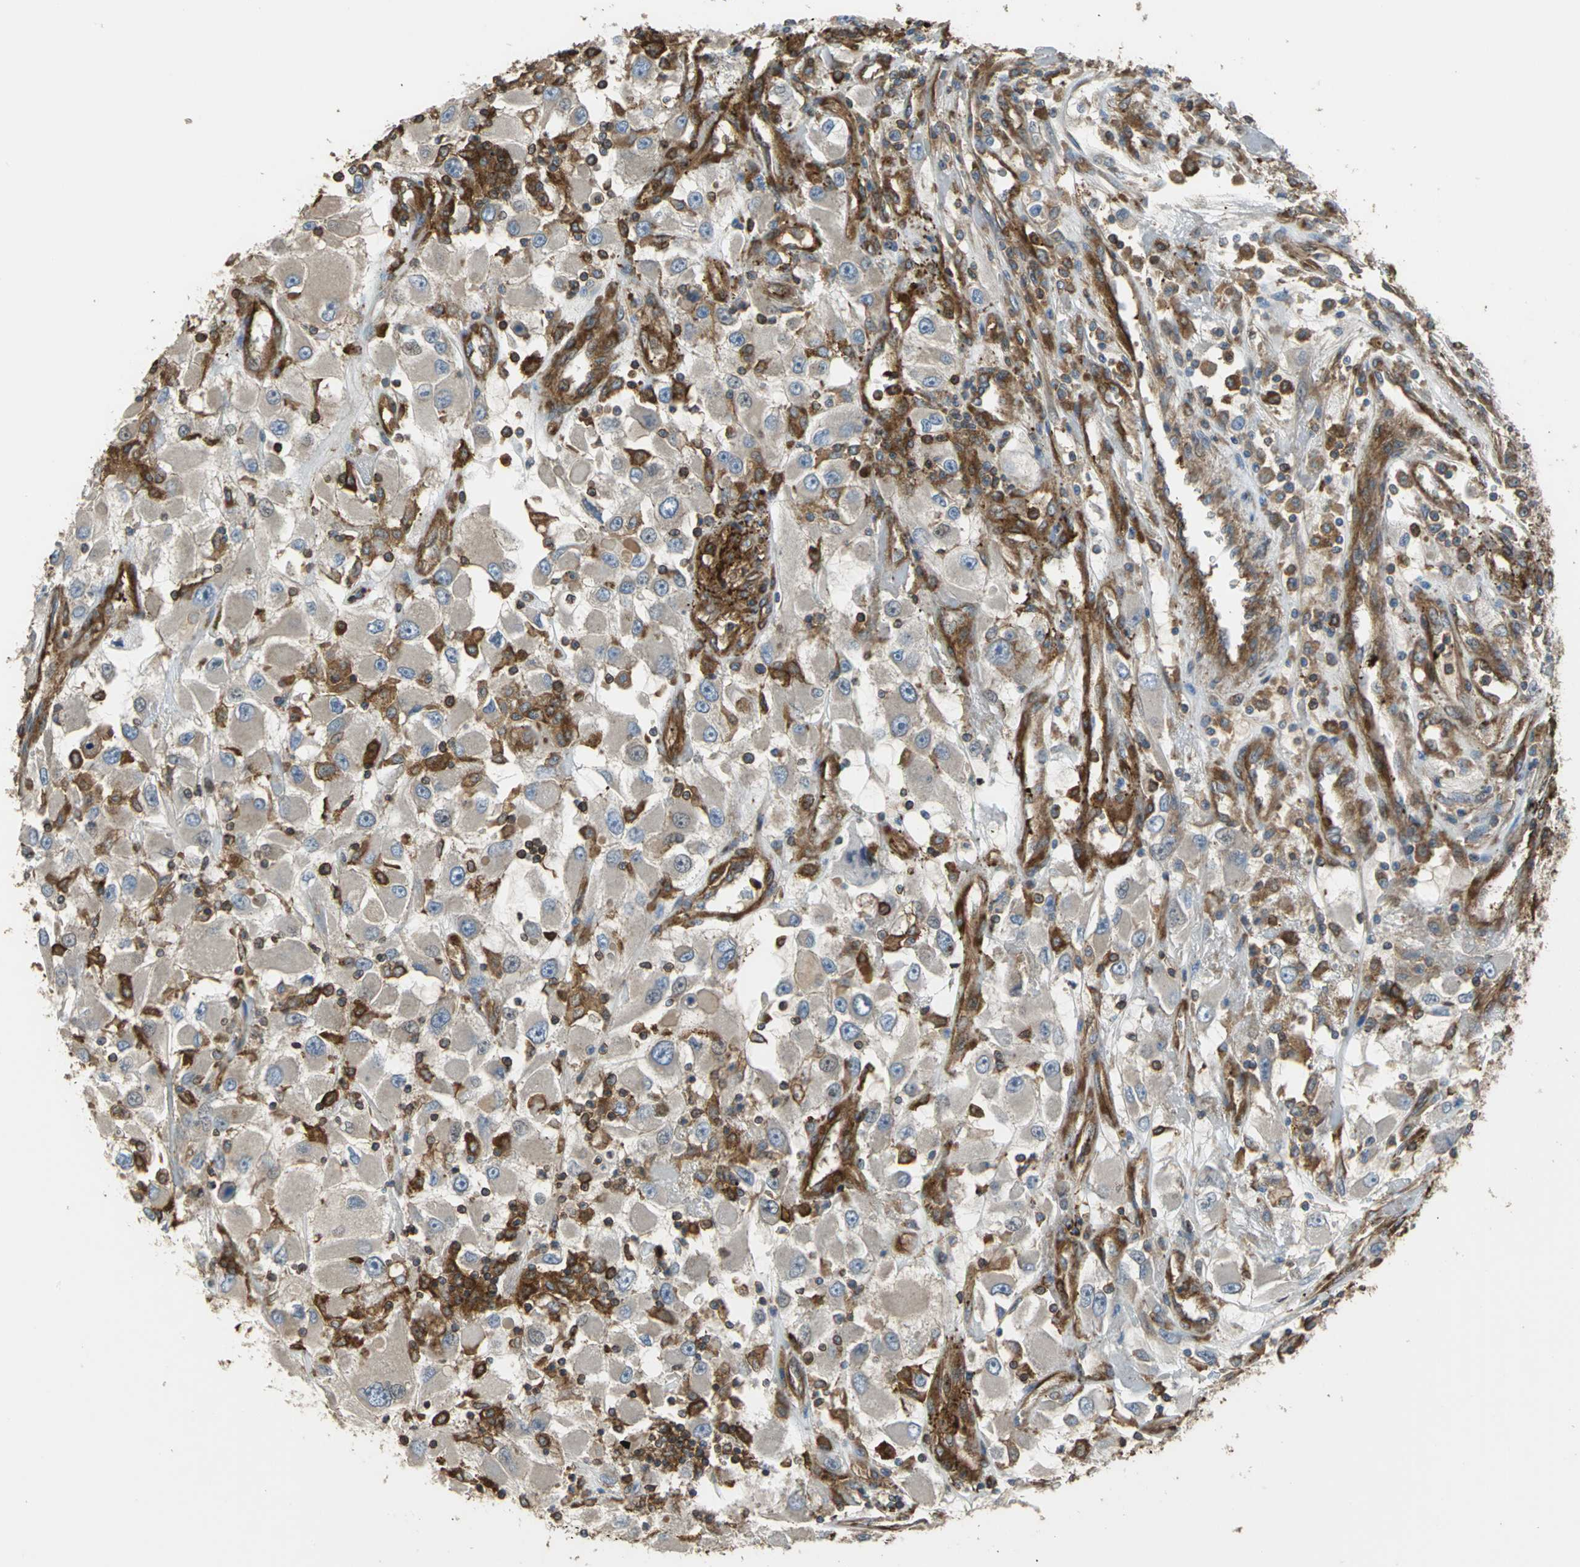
{"staining": {"intensity": "negative", "quantity": "none", "location": "none"}, "tissue": "renal cancer", "cell_type": "Tumor cells", "image_type": "cancer", "snomed": [{"axis": "morphology", "description": "Adenocarcinoma, NOS"}, {"axis": "topography", "description": "Kidney"}], "caption": "The histopathology image exhibits no significant staining in tumor cells of renal cancer.", "gene": "TLN1", "patient": {"sex": "female", "age": 52}}